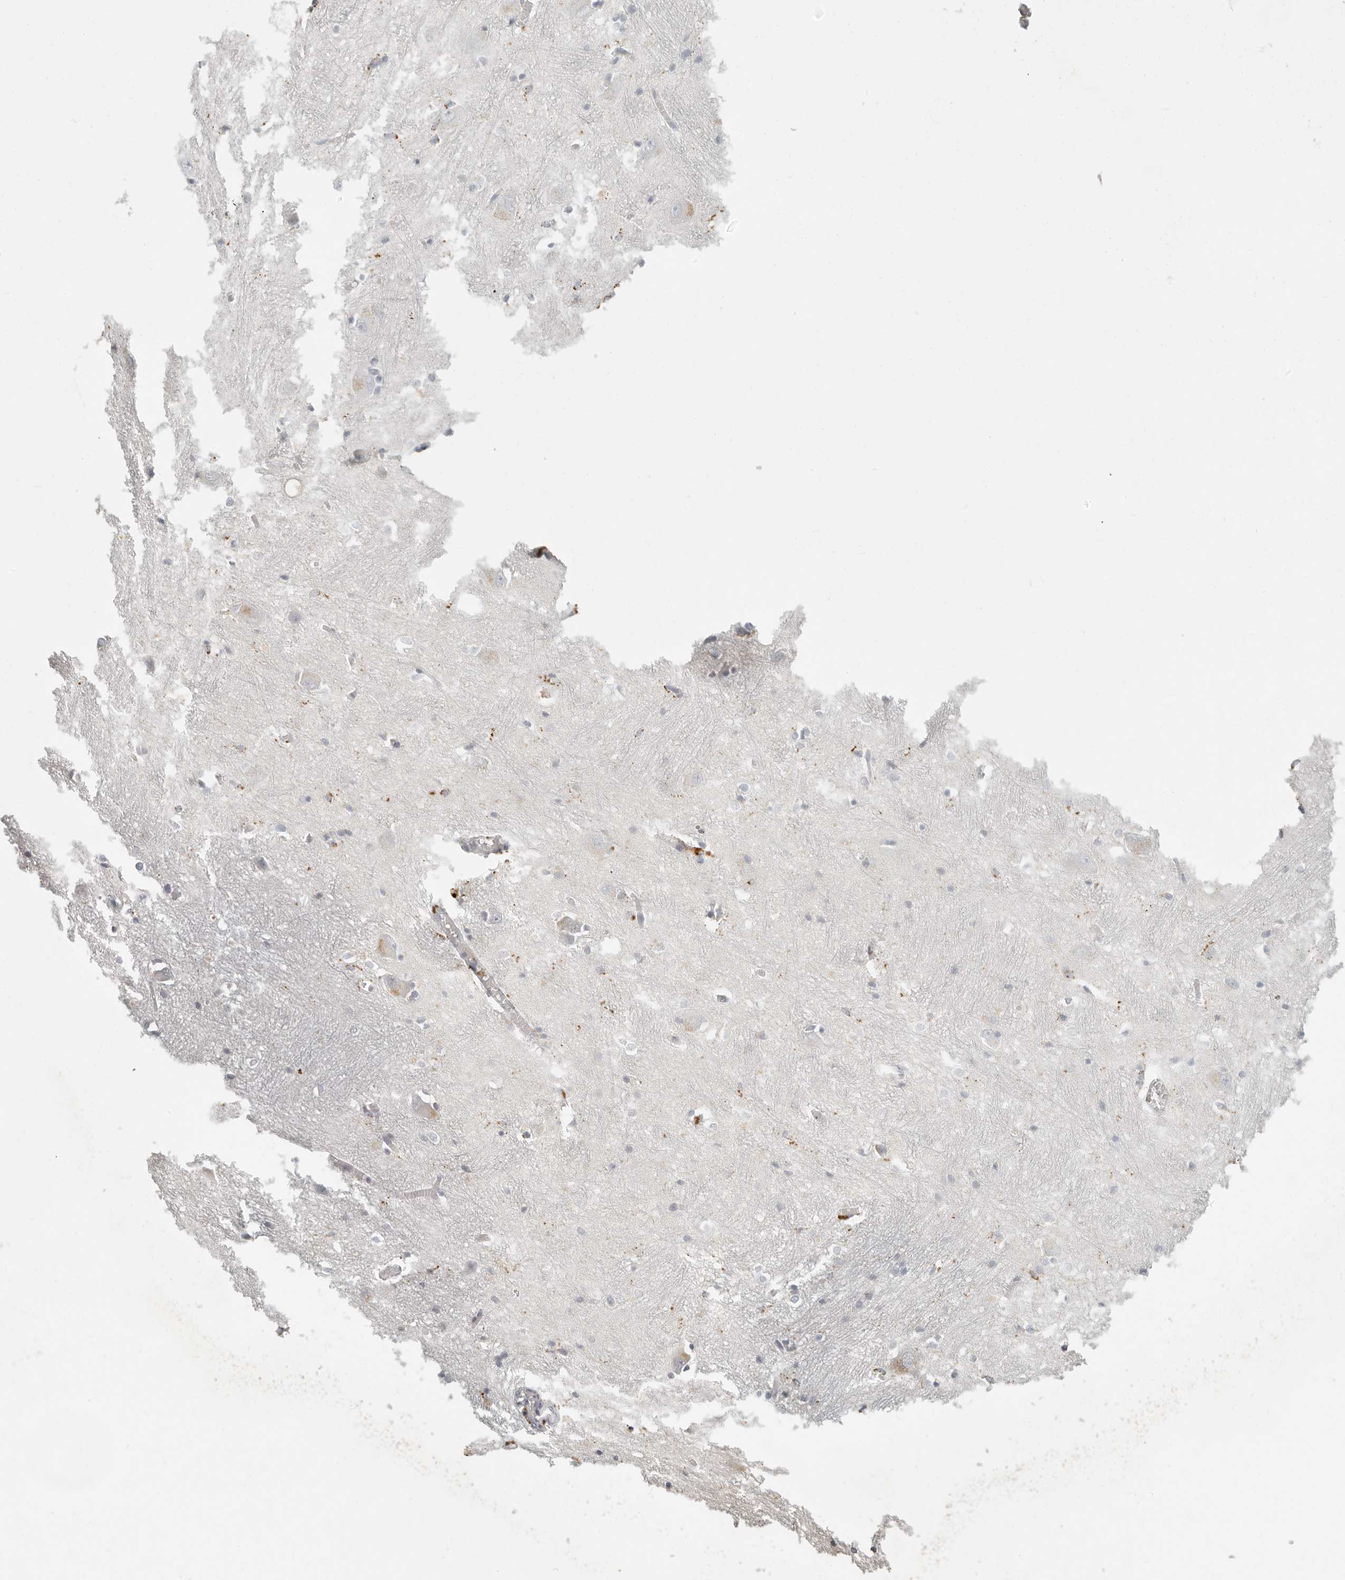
{"staining": {"intensity": "negative", "quantity": "none", "location": "none"}, "tissue": "caudate", "cell_type": "Glial cells", "image_type": "normal", "snomed": [{"axis": "morphology", "description": "Normal tissue, NOS"}, {"axis": "topography", "description": "Lateral ventricle wall"}], "caption": "This is an immunohistochemistry (IHC) photomicrograph of benign human caudate. There is no staining in glial cells.", "gene": "RNASET2", "patient": {"sex": "male", "age": 37}}